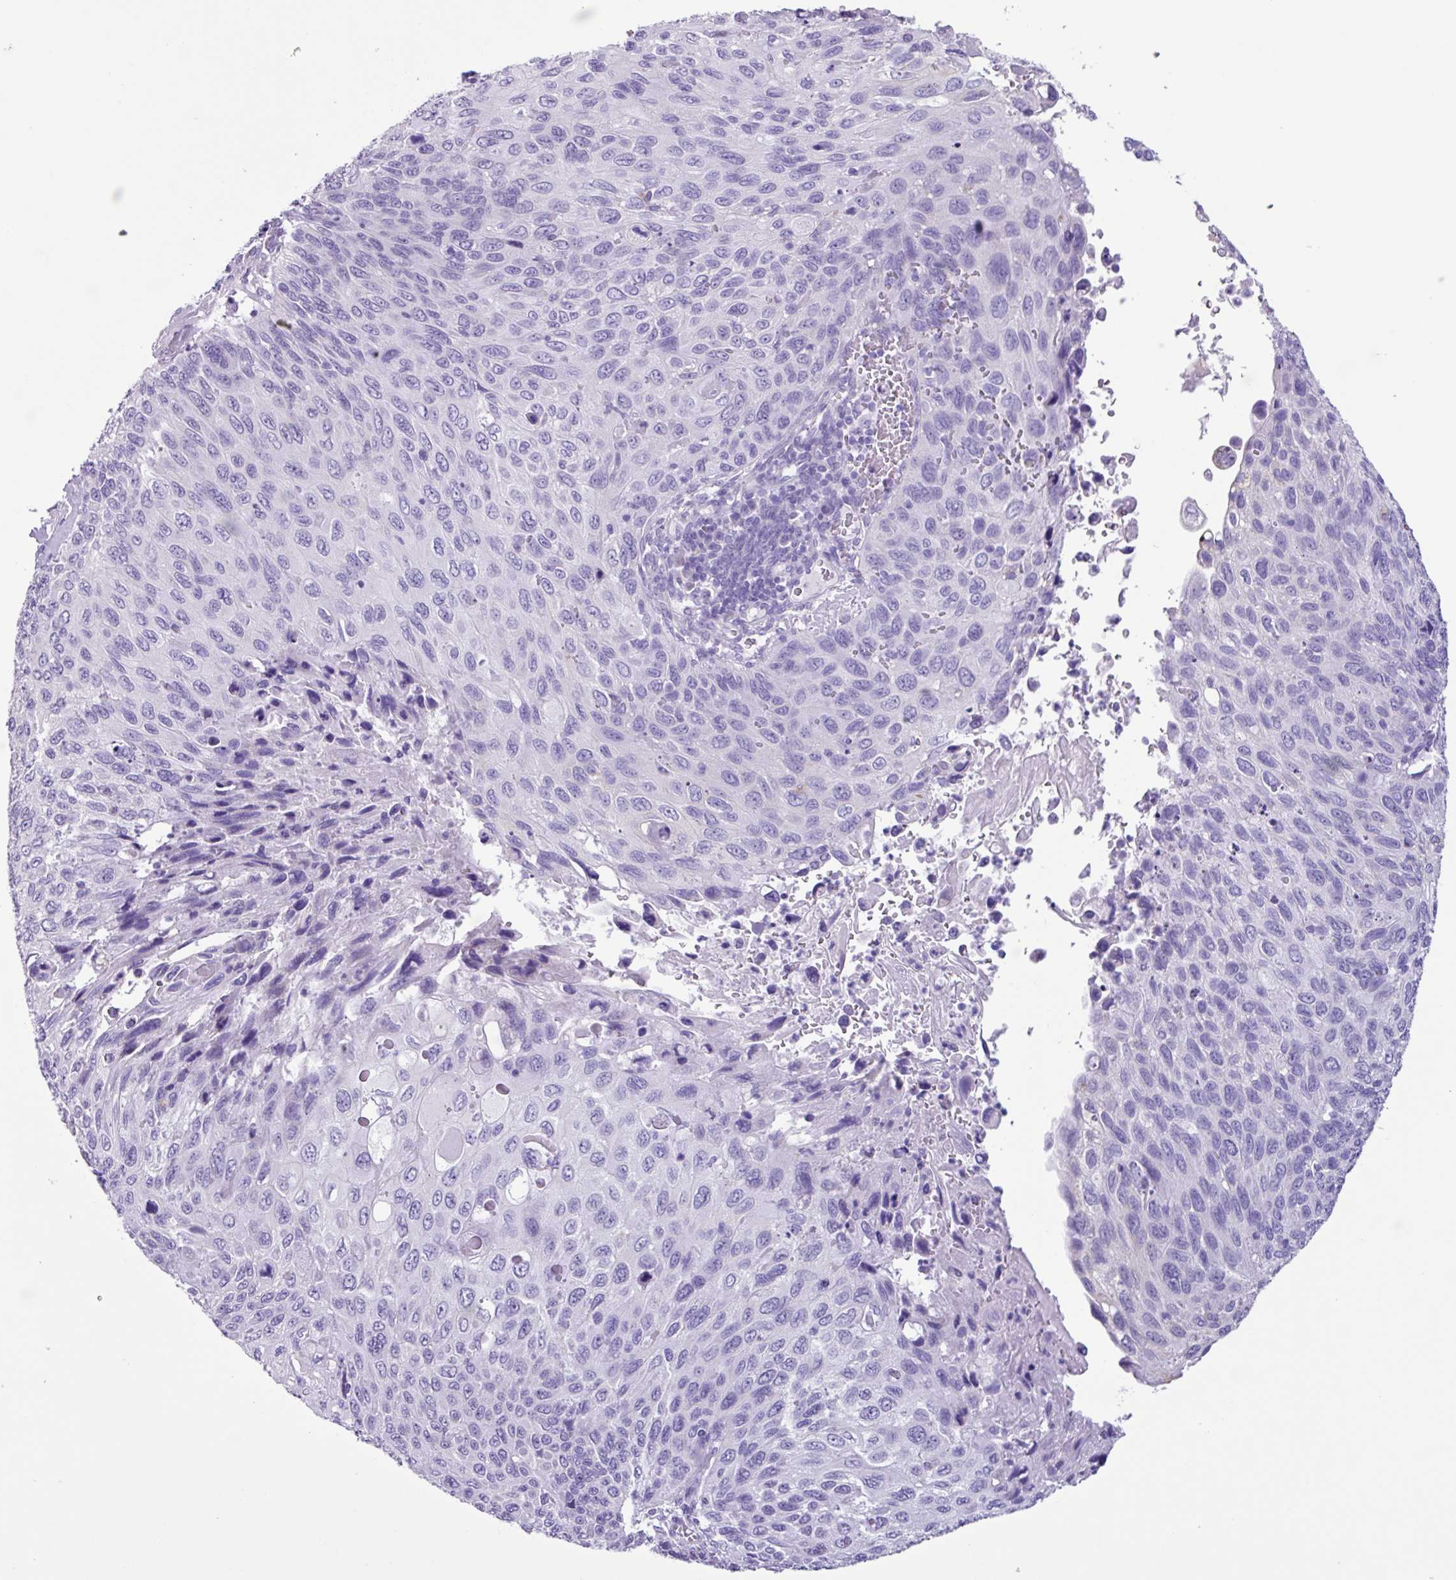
{"staining": {"intensity": "negative", "quantity": "none", "location": "none"}, "tissue": "cervical cancer", "cell_type": "Tumor cells", "image_type": "cancer", "snomed": [{"axis": "morphology", "description": "Squamous cell carcinoma, NOS"}, {"axis": "topography", "description": "Cervix"}], "caption": "A micrograph of squamous cell carcinoma (cervical) stained for a protein exhibits no brown staining in tumor cells. (DAB (3,3'-diaminobenzidine) immunohistochemistry (IHC) visualized using brightfield microscopy, high magnification).", "gene": "AGO3", "patient": {"sex": "female", "age": 70}}